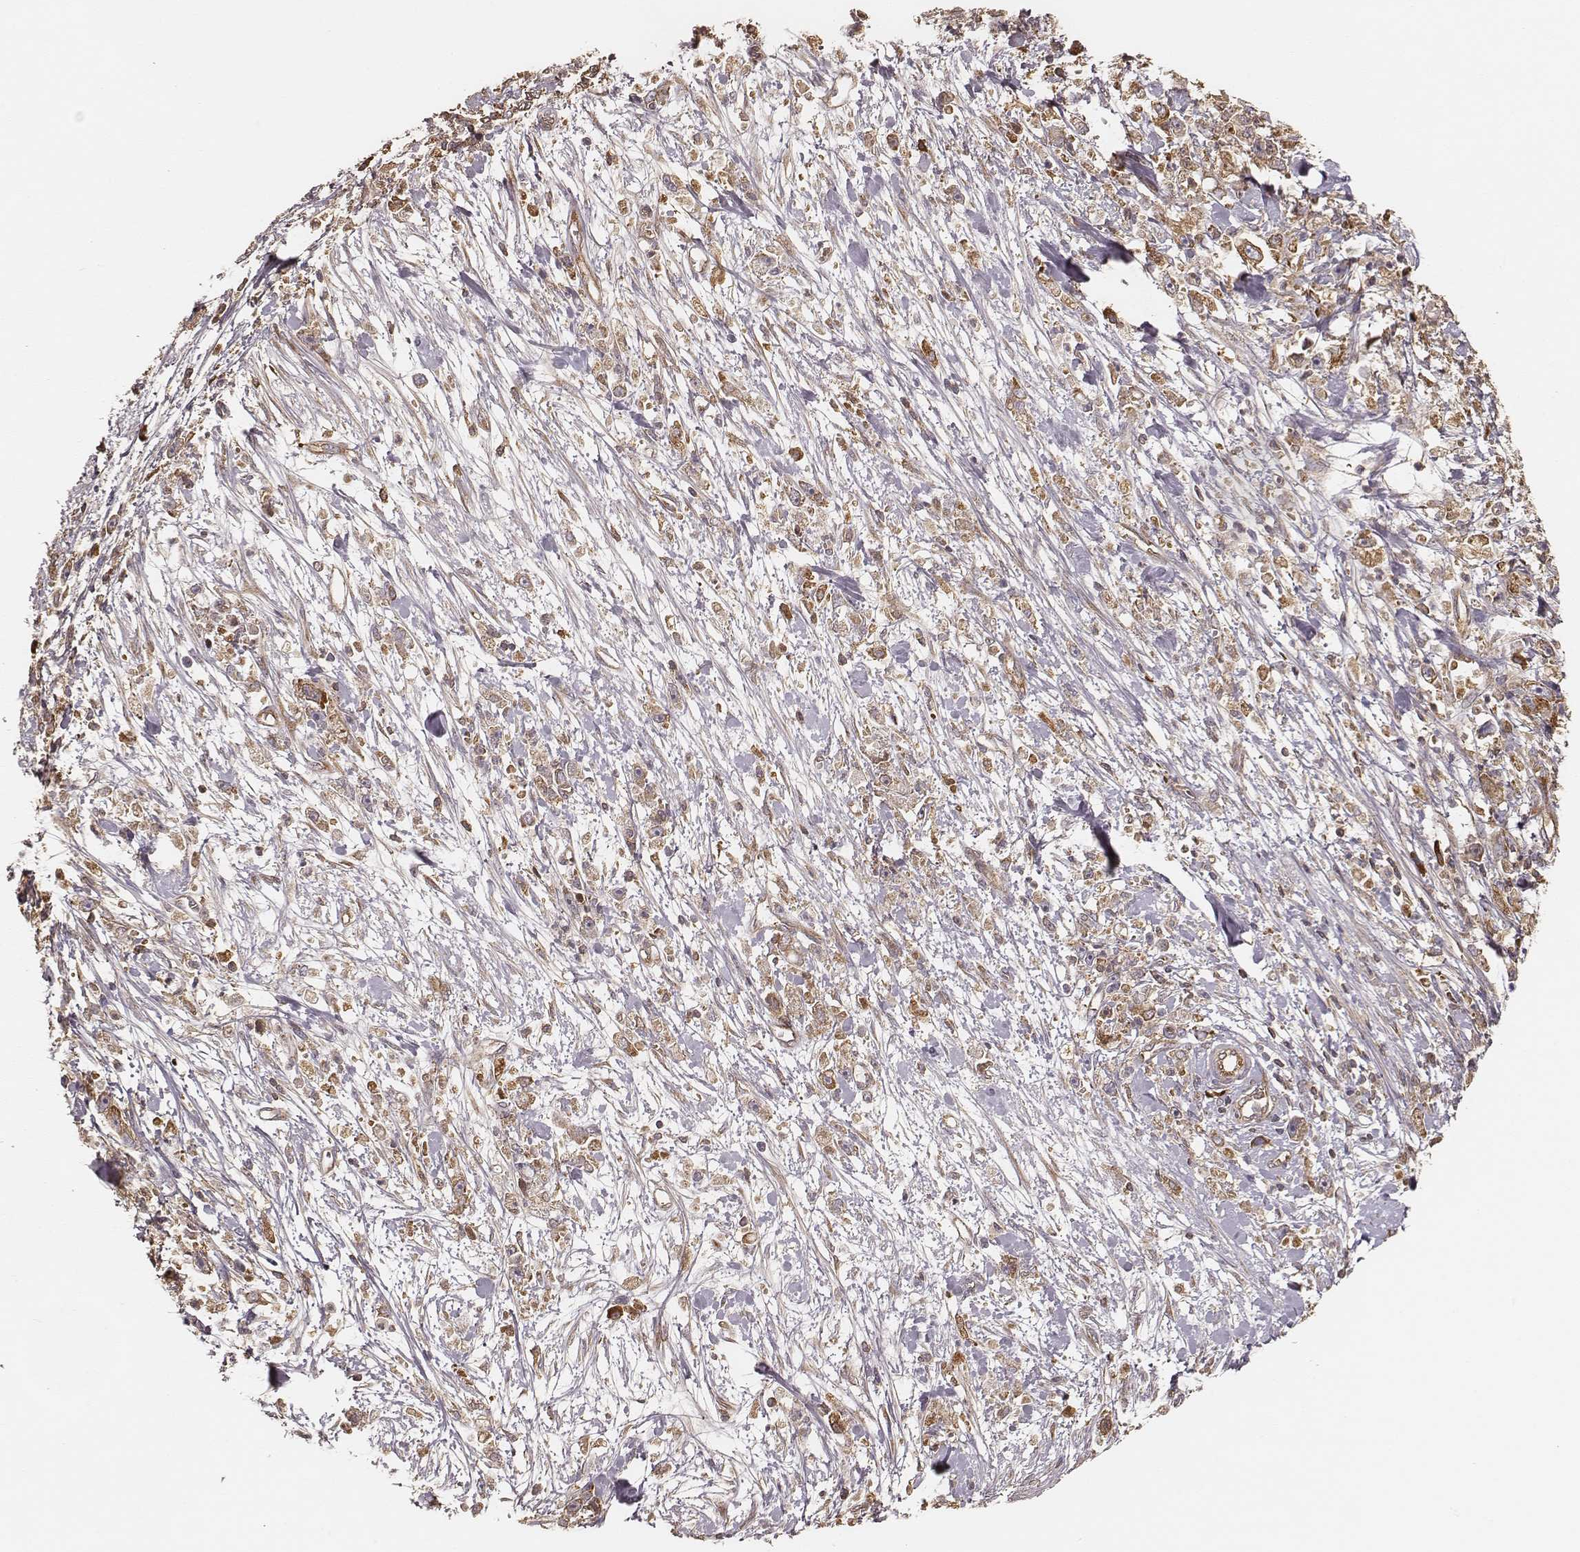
{"staining": {"intensity": "moderate", "quantity": ">75%", "location": "cytoplasmic/membranous"}, "tissue": "stomach cancer", "cell_type": "Tumor cells", "image_type": "cancer", "snomed": [{"axis": "morphology", "description": "Adenocarcinoma, NOS"}, {"axis": "topography", "description": "Stomach"}], "caption": "Moderate cytoplasmic/membranous protein staining is identified in approximately >75% of tumor cells in adenocarcinoma (stomach).", "gene": "CARS1", "patient": {"sex": "female", "age": 59}}